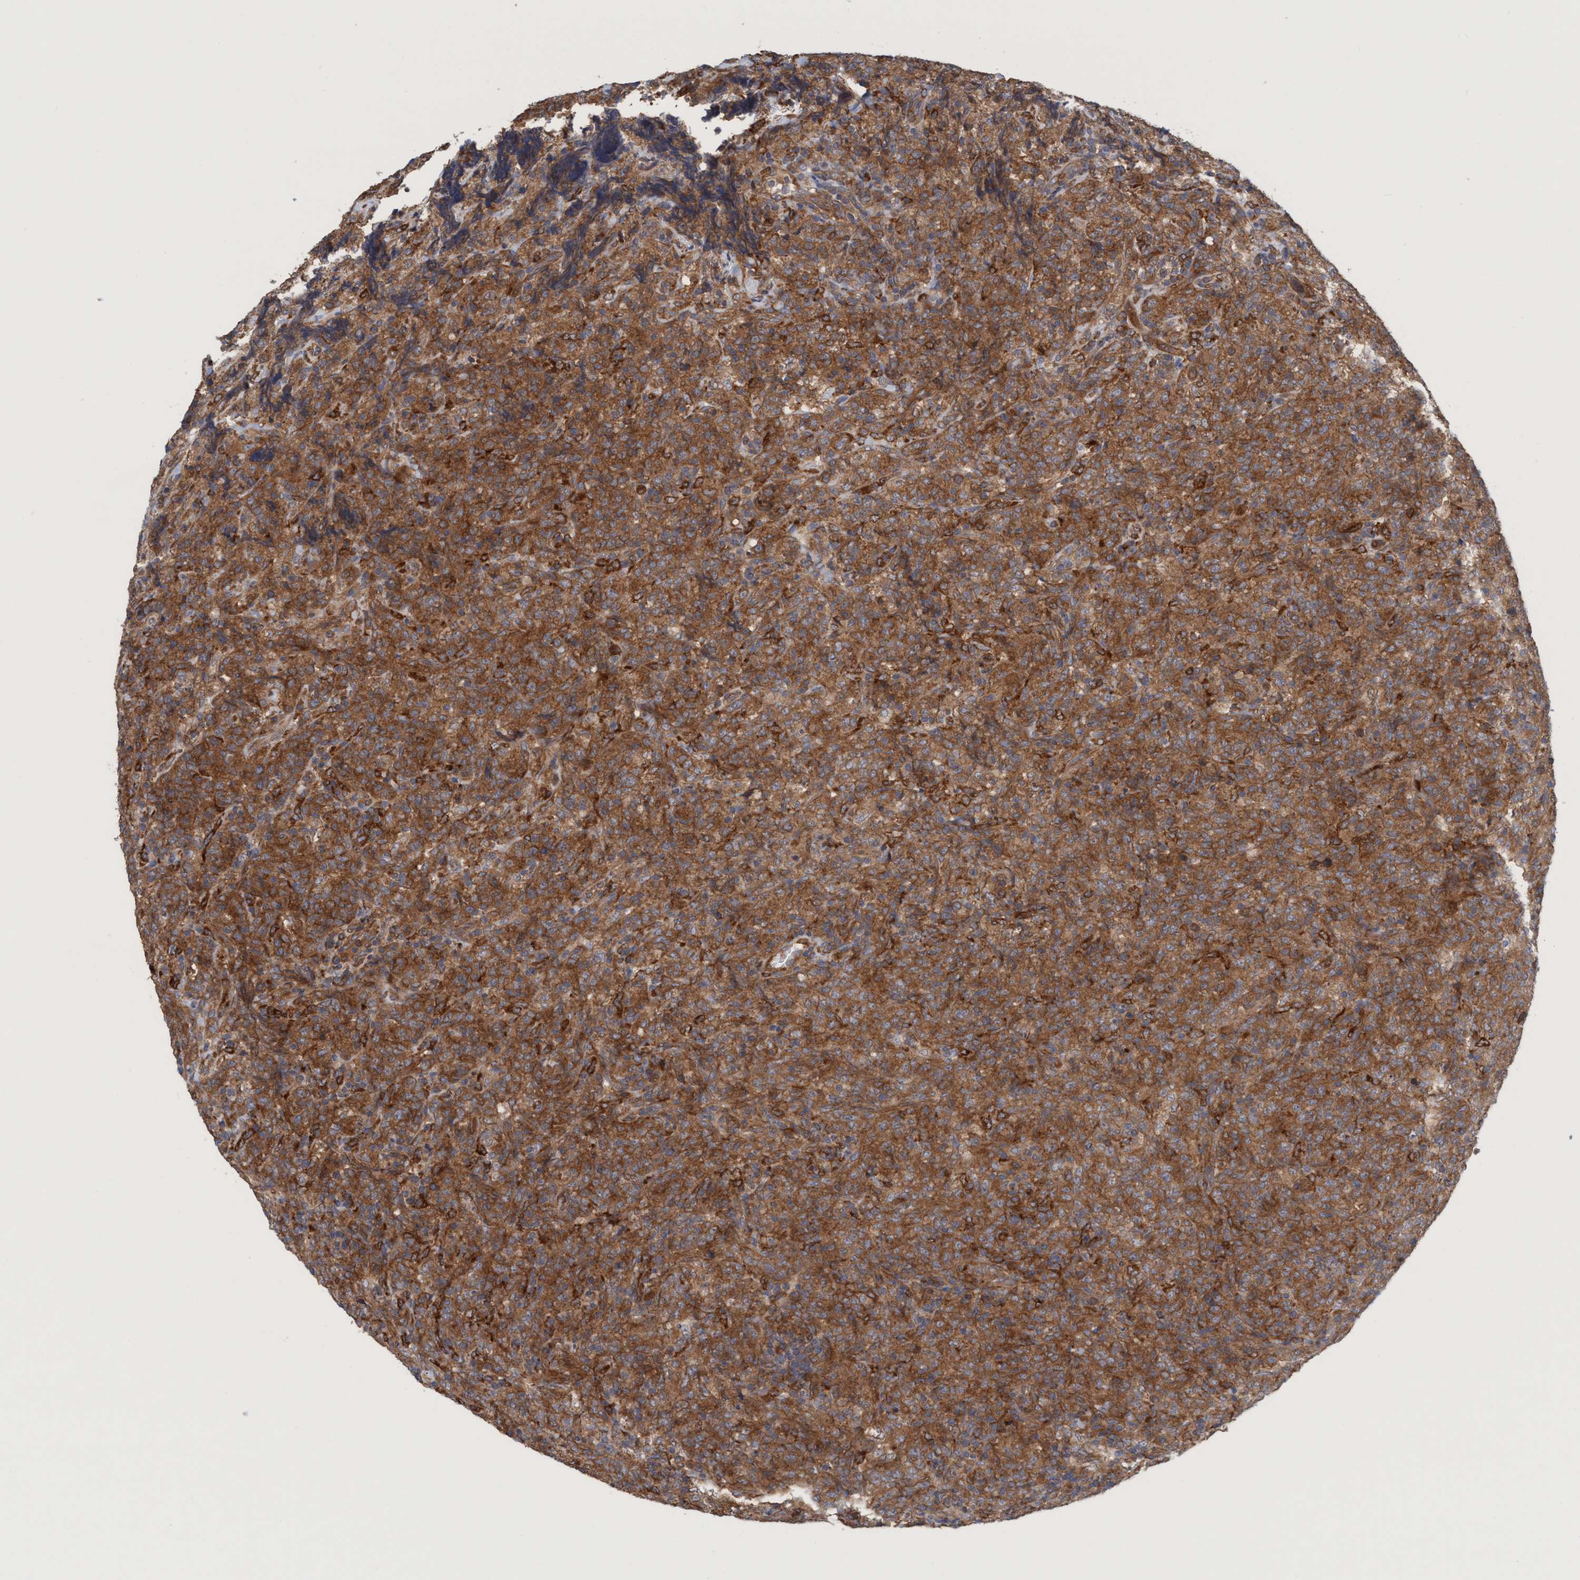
{"staining": {"intensity": "strong", "quantity": ">75%", "location": "cytoplasmic/membranous"}, "tissue": "lymphoma", "cell_type": "Tumor cells", "image_type": "cancer", "snomed": [{"axis": "morphology", "description": "Malignant lymphoma, non-Hodgkin's type, High grade"}, {"axis": "topography", "description": "Tonsil"}], "caption": "Immunohistochemical staining of malignant lymphoma, non-Hodgkin's type (high-grade) exhibits high levels of strong cytoplasmic/membranous protein positivity in about >75% of tumor cells.", "gene": "SPECC1", "patient": {"sex": "female", "age": 36}}